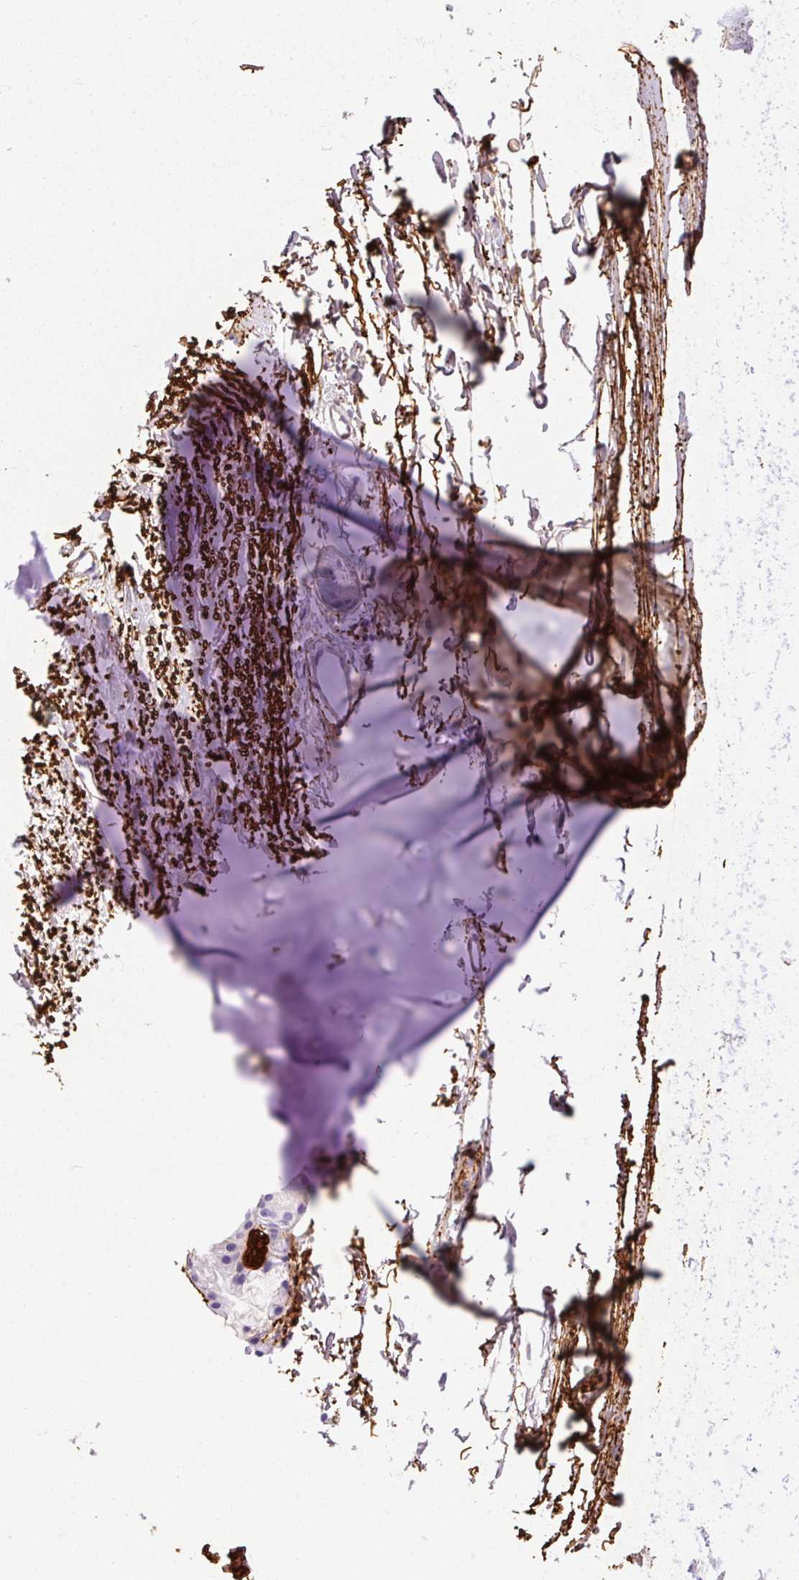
{"staining": {"intensity": "negative", "quantity": "none", "location": "none"}, "tissue": "soft tissue", "cell_type": "Chondrocytes", "image_type": "normal", "snomed": [{"axis": "morphology", "description": "Normal tissue, NOS"}, {"axis": "topography", "description": "Cartilage tissue"}, {"axis": "topography", "description": "Nasopharynx"}], "caption": "Unremarkable soft tissue was stained to show a protein in brown. There is no significant expression in chondrocytes. (DAB (3,3'-diaminobenzidine) immunohistochemistry, high magnification).", "gene": "APCS", "patient": {"sex": "male", "age": 56}}